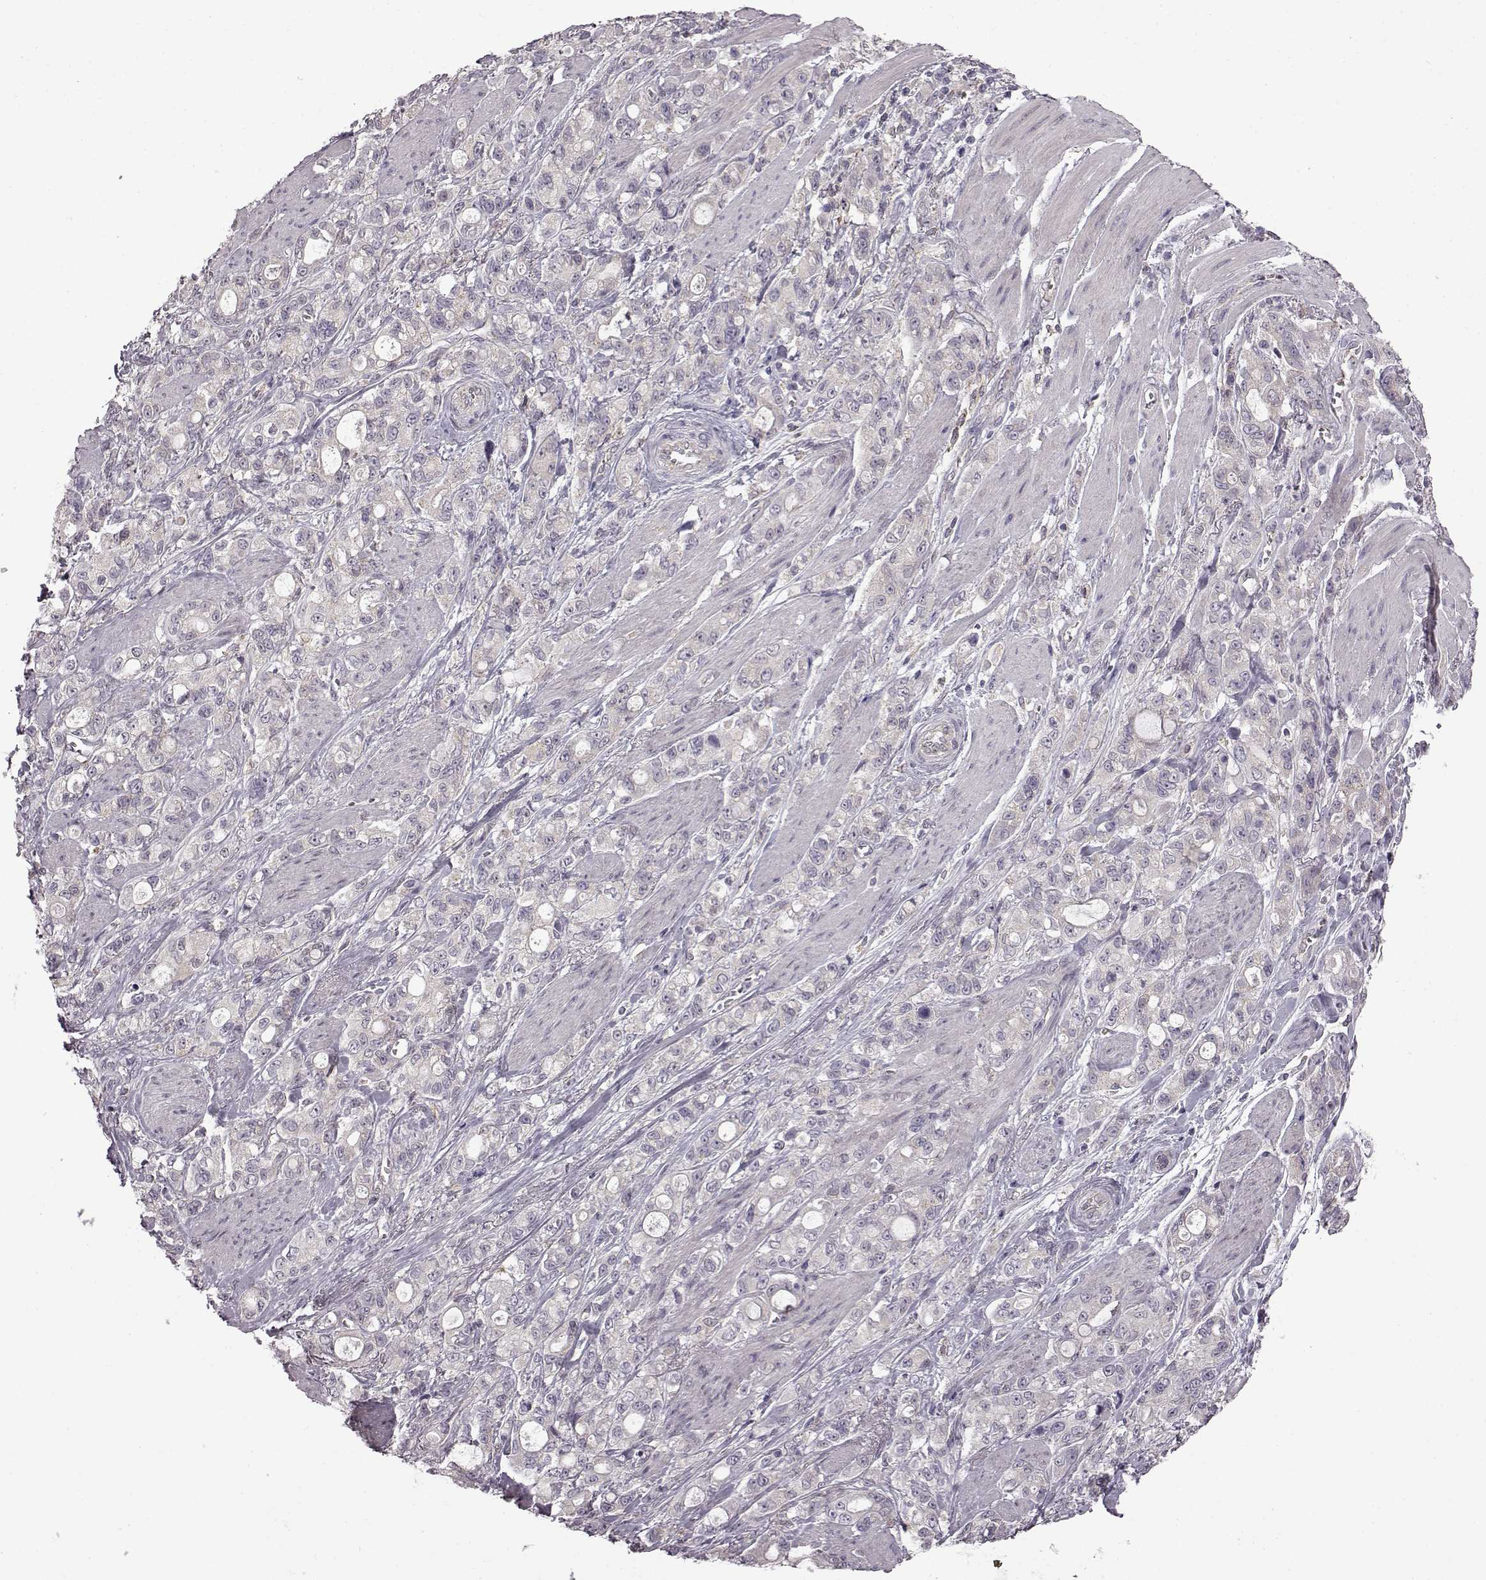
{"staining": {"intensity": "weak", "quantity": "<25%", "location": "cytoplasmic/membranous"}, "tissue": "stomach cancer", "cell_type": "Tumor cells", "image_type": "cancer", "snomed": [{"axis": "morphology", "description": "Adenocarcinoma, NOS"}, {"axis": "topography", "description": "Stomach"}], "caption": "There is no significant staining in tumor cells of adenocarcinoma (stomach).", "gene": "B3GNT6", "patient": {"sex": "male", "age": 63}}